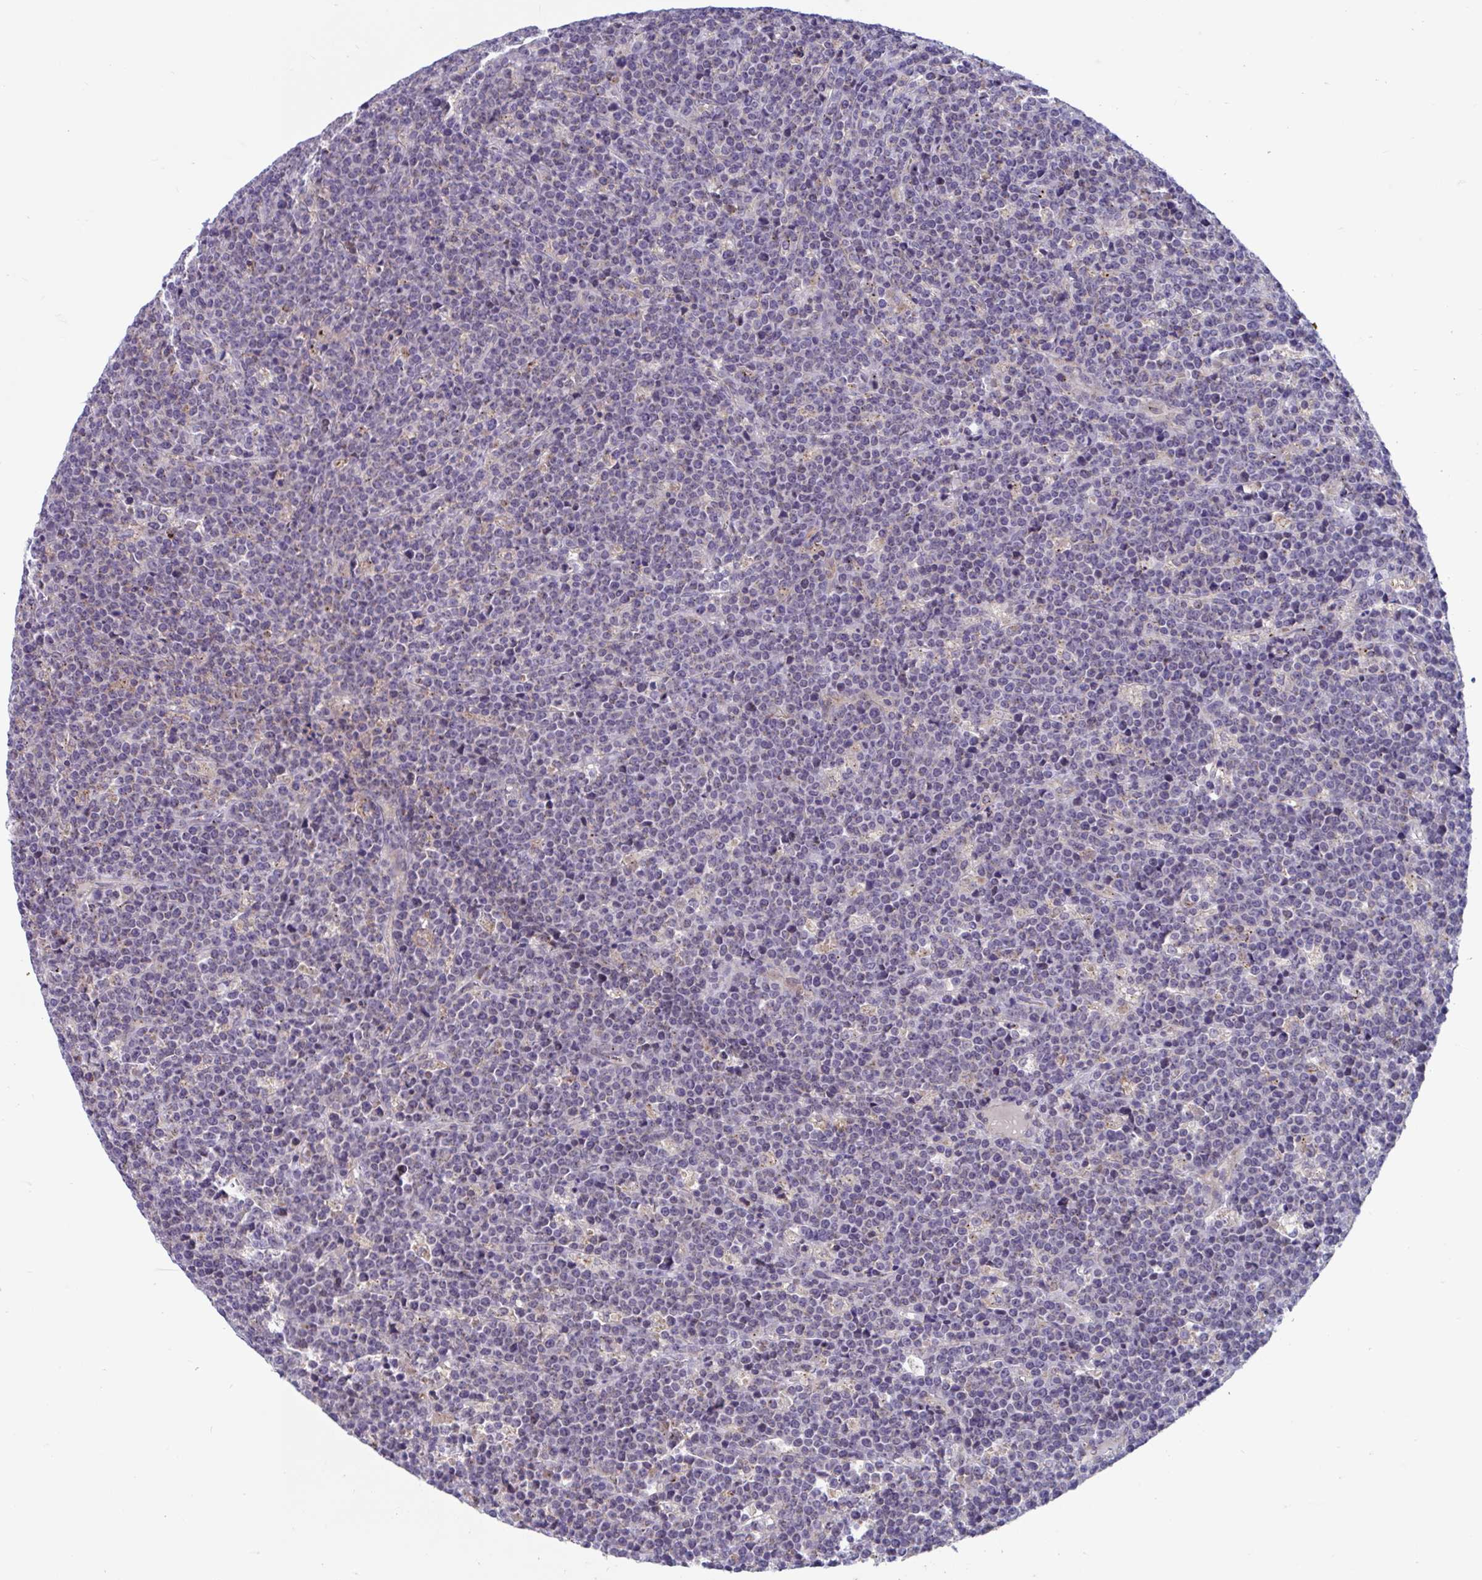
{"staining": {"intensity": "weak", "quantity": "25%-75%", "location": "cytoplasmic/membranous"}, "tissue": "lymphoma", "cell_type": "Tumor cells", "image_type": "cancer", "snomed": [{"axis": "morphology", "description": "Malignant lymphoma, non-Hodgkin's type, High grade"}, {"axis": "topography", "description": "Ovary"}], "caption": "An immunohistochemistry (IHC) histopathology image of tumor tissue is shown. Protein staining in brown highlights weak cytoplasmic/membranous positivity in lymphoma within tumor cells.", "gene": "IST1", "patient": {"sex": "female", "age": 56}}